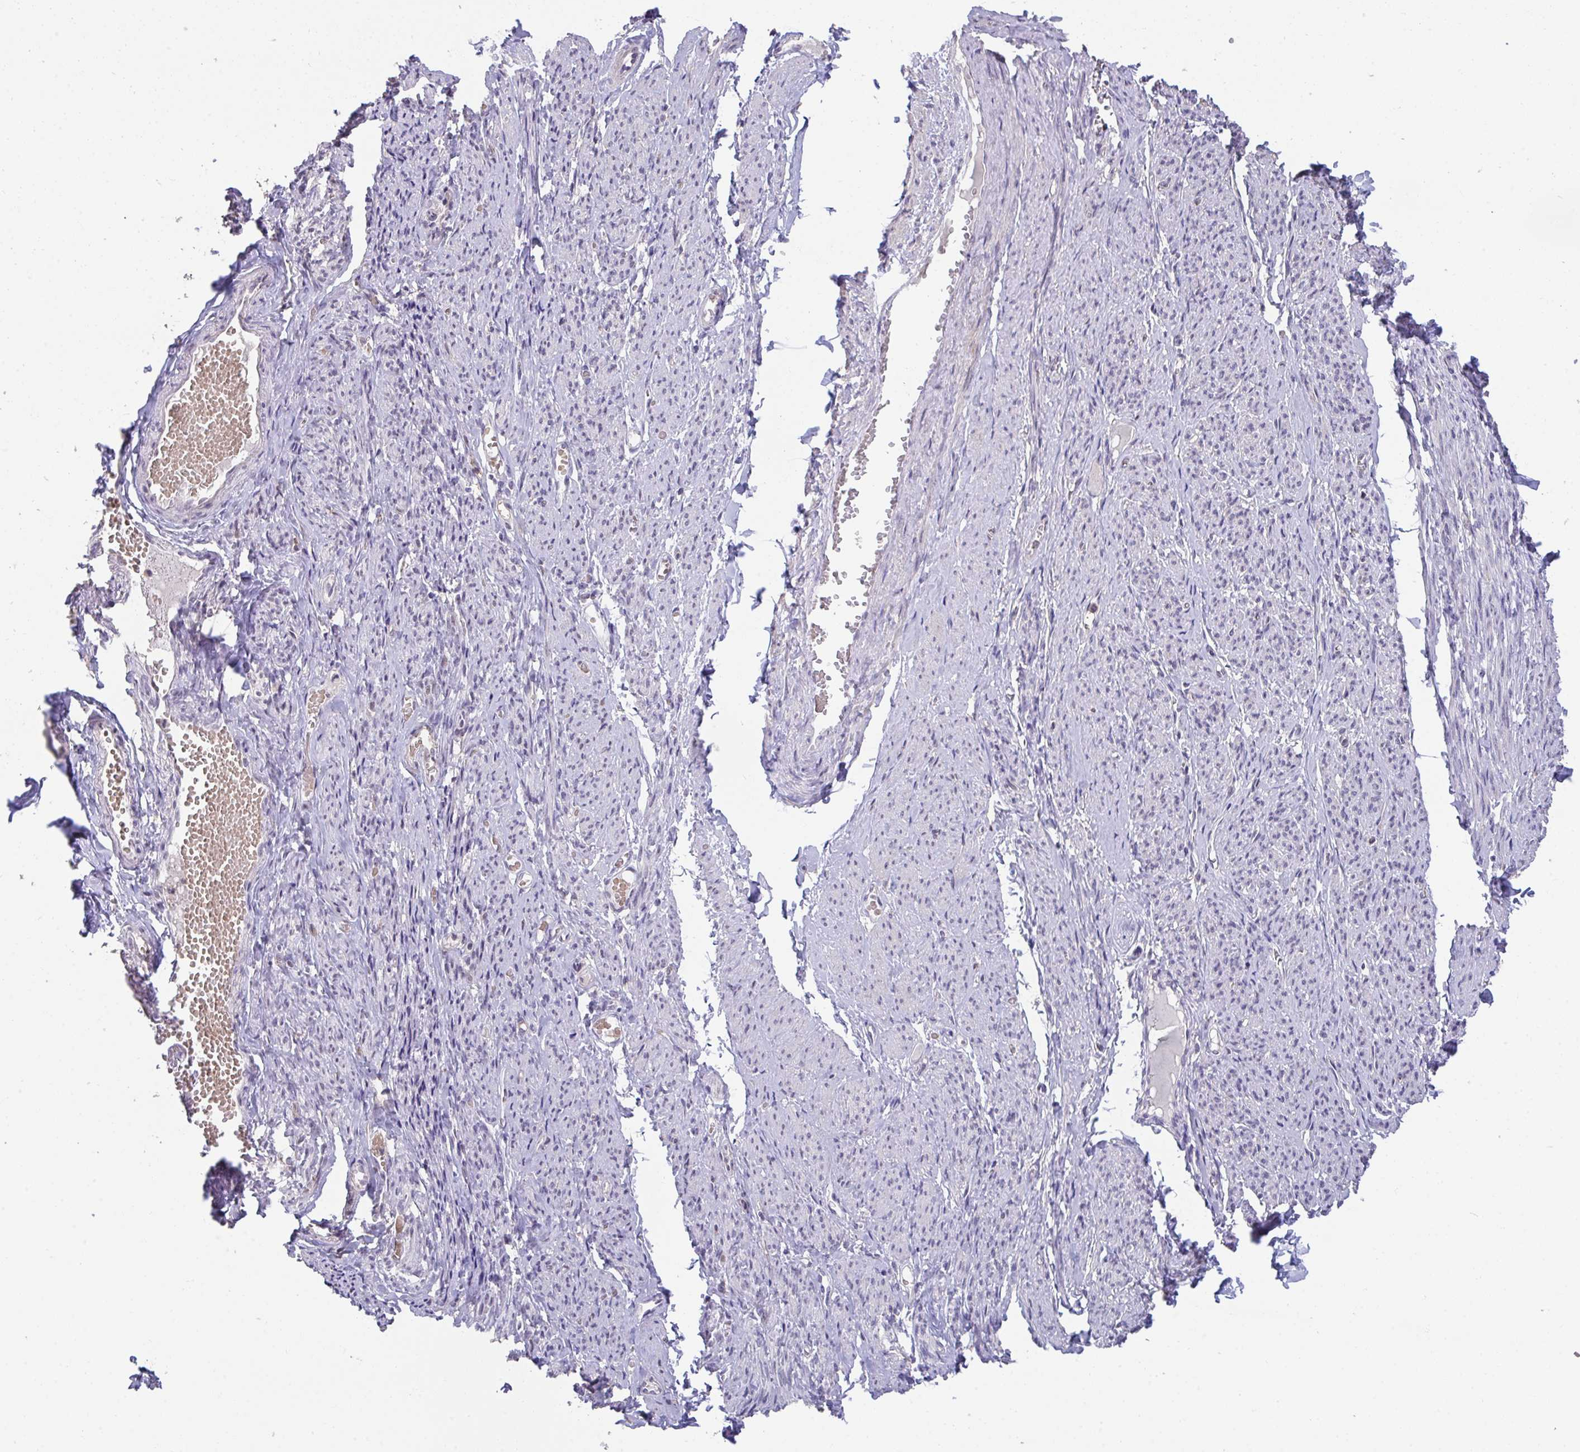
{"staining": {"intensity": "weak", "quantity": "<25%", "location": "cytoplasmic/membranous"}, "tissue": "smooth muscle", "cell_type": "Smooth muscle cells", "image_type": "normal", "snomed": [{"axis": "morphology", "description": "Normal tissue, NOS"}, {"axis": "topography", "description": "Smooth muscle"}], "caption": "DAB (3,3'-diaminobenzidine) immunohistochemical staining of unremarkable smooth muscle exhibits no significant expression in smooth muscle cells. (IHC, brightfield microscopy, high magnification).", "gene": "SENP3", "patient": {"sex": "female", "age": 65}}